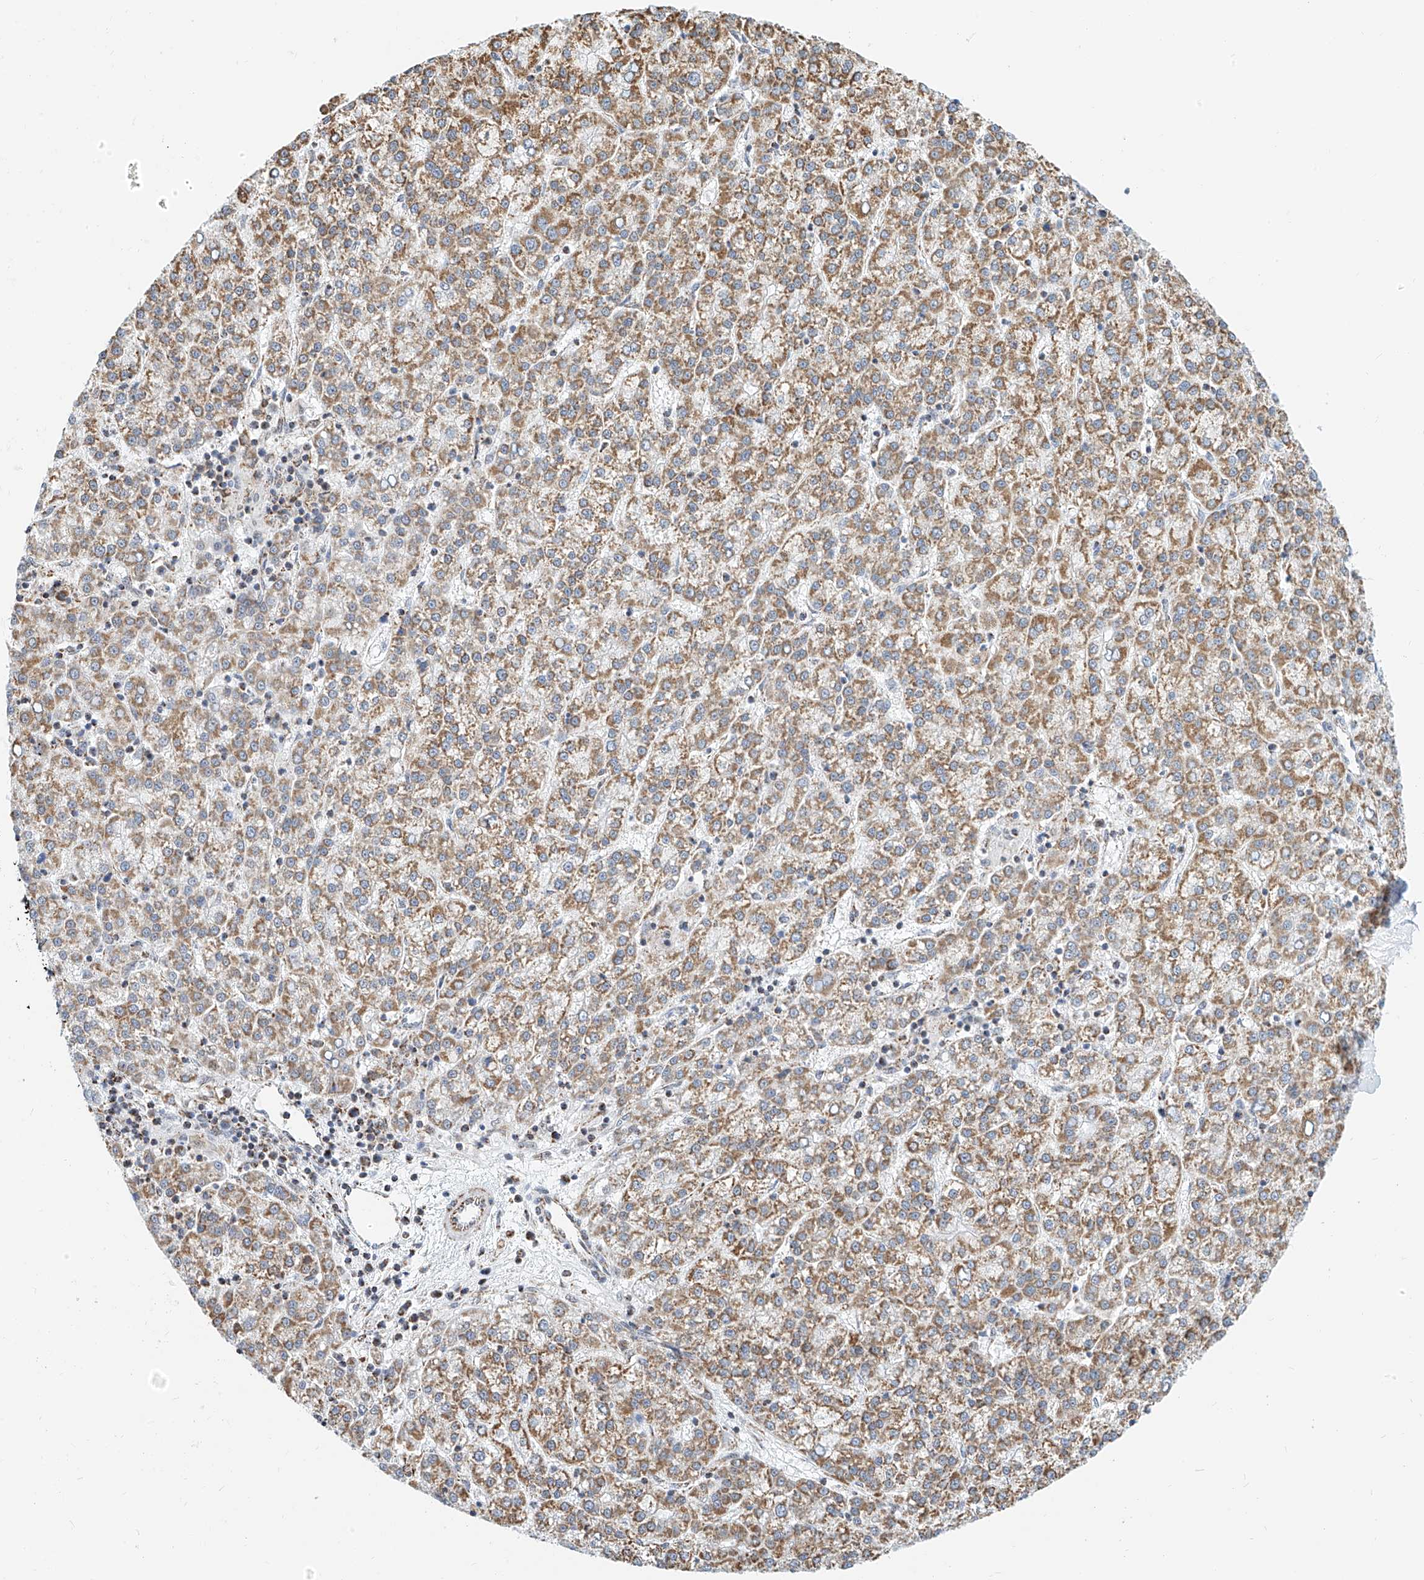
{"staining": {"intensity": "moderate", "quantity": ">75%", "location": "cytoplasmic/membranous"}, "tissue": "liver cancer", "cell_type": "Tumor cells", "image_type": "cancer", "snomed": [{"axis": "morphology", "description": "Carcinoma, Hepatocellular, NOS"}, {"axis": "topography", "description": "Liver"}], "caption": "Immunohistochemistry (DAB) staining of human liver cancer (hepatocellular carcinoma) exhibits moderate cytoplasmic/membranous protein expression in about >75% of tumor cells.", "gene": "NALCN", "patient": {"sex": "female", "age": 58}}